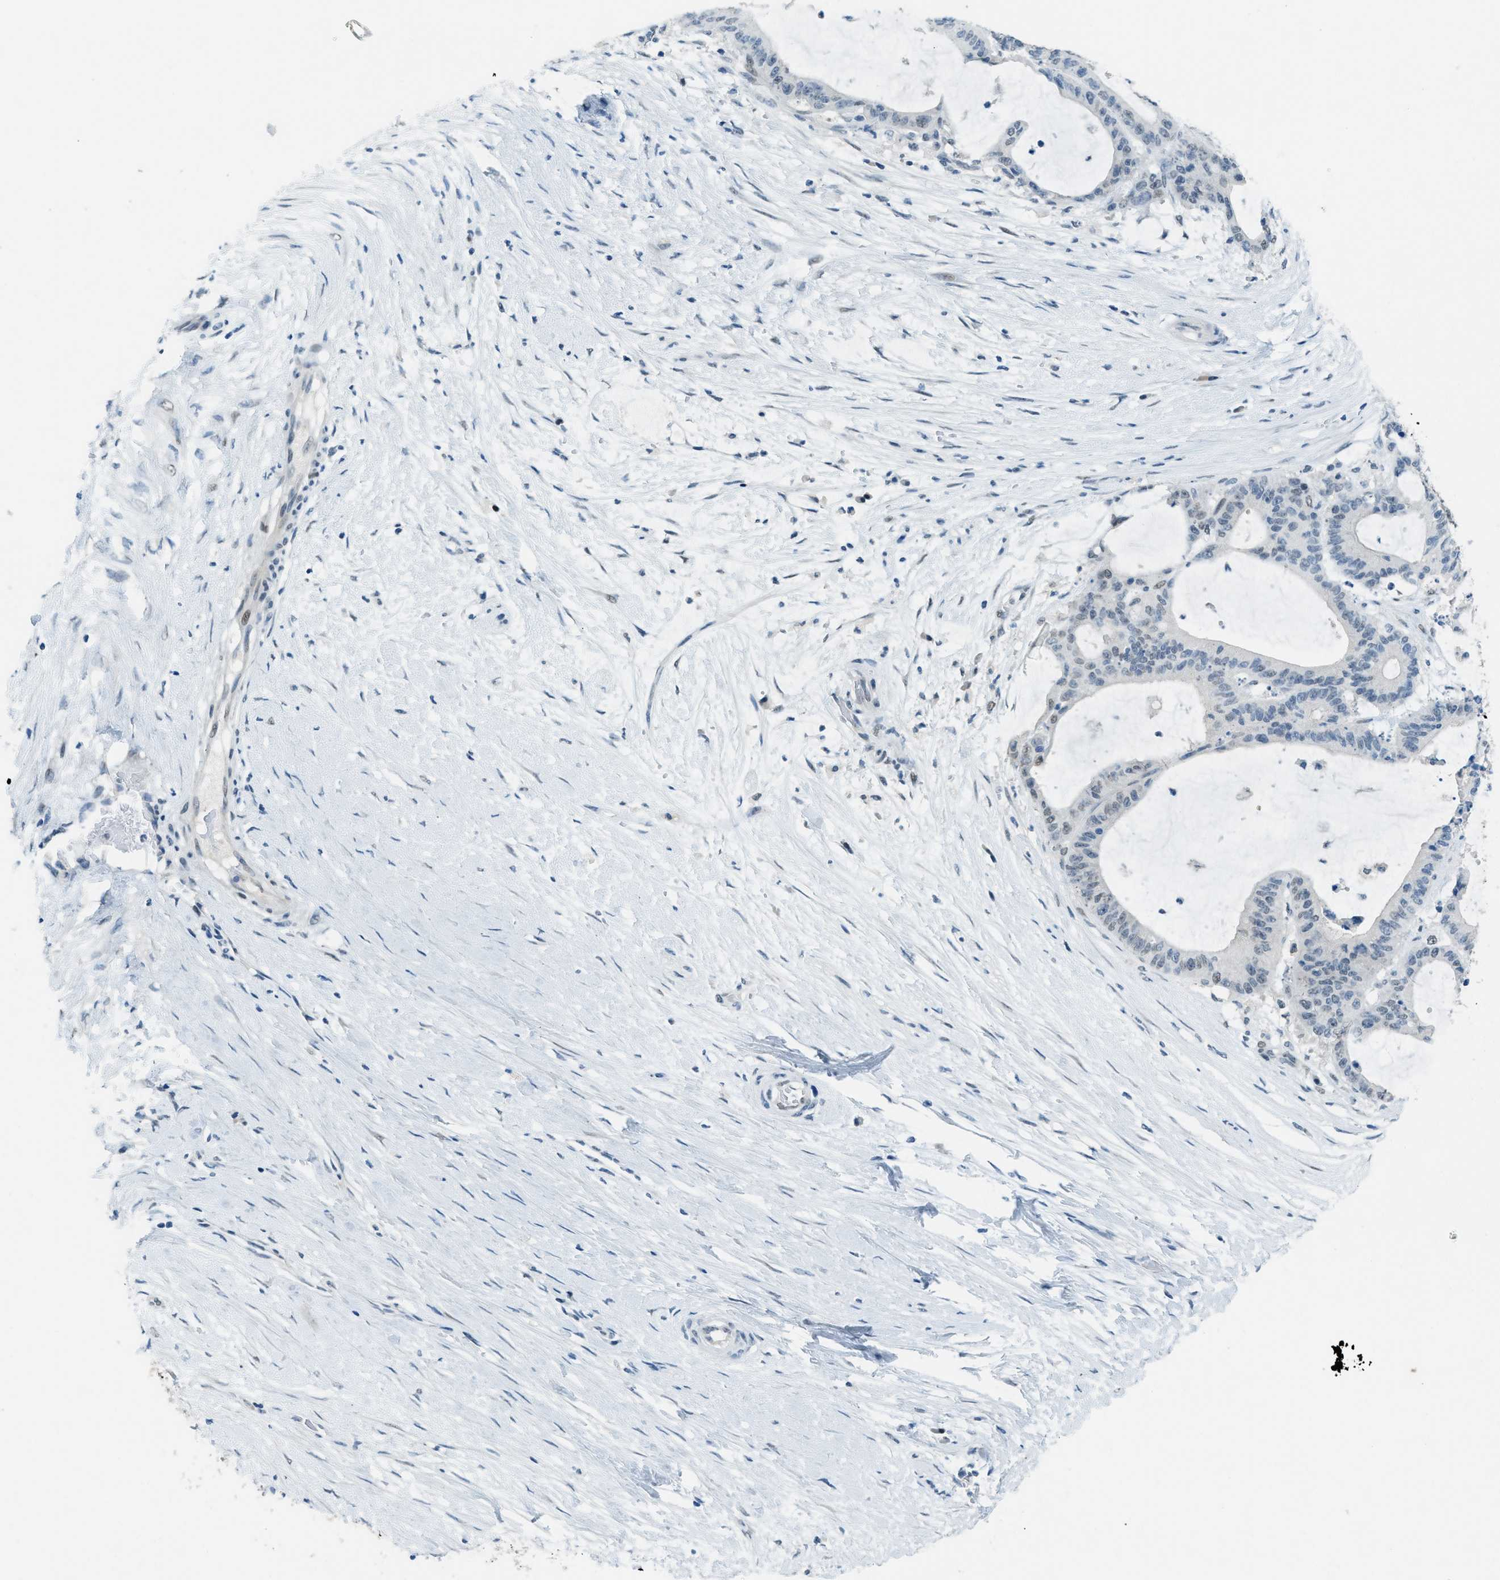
{"staining": {"intensity": "weak", "quantity": "<25%", "location": "nuclear"}, "tissue": "liver cancer", "cell_type": "Tumor cells", "image_type": "cancer", "snomed": [{"axis": "morphology", "description": "Cholangiocarcinoma"}, {"axis": "topography", "description": "Liver"}], "caption": "Immunohistochemical staining of human liver cancer demonstrates no significant staining in tumor cells.", "gene": "TTC13", "patient": {"sex": "female", "age": 73}}